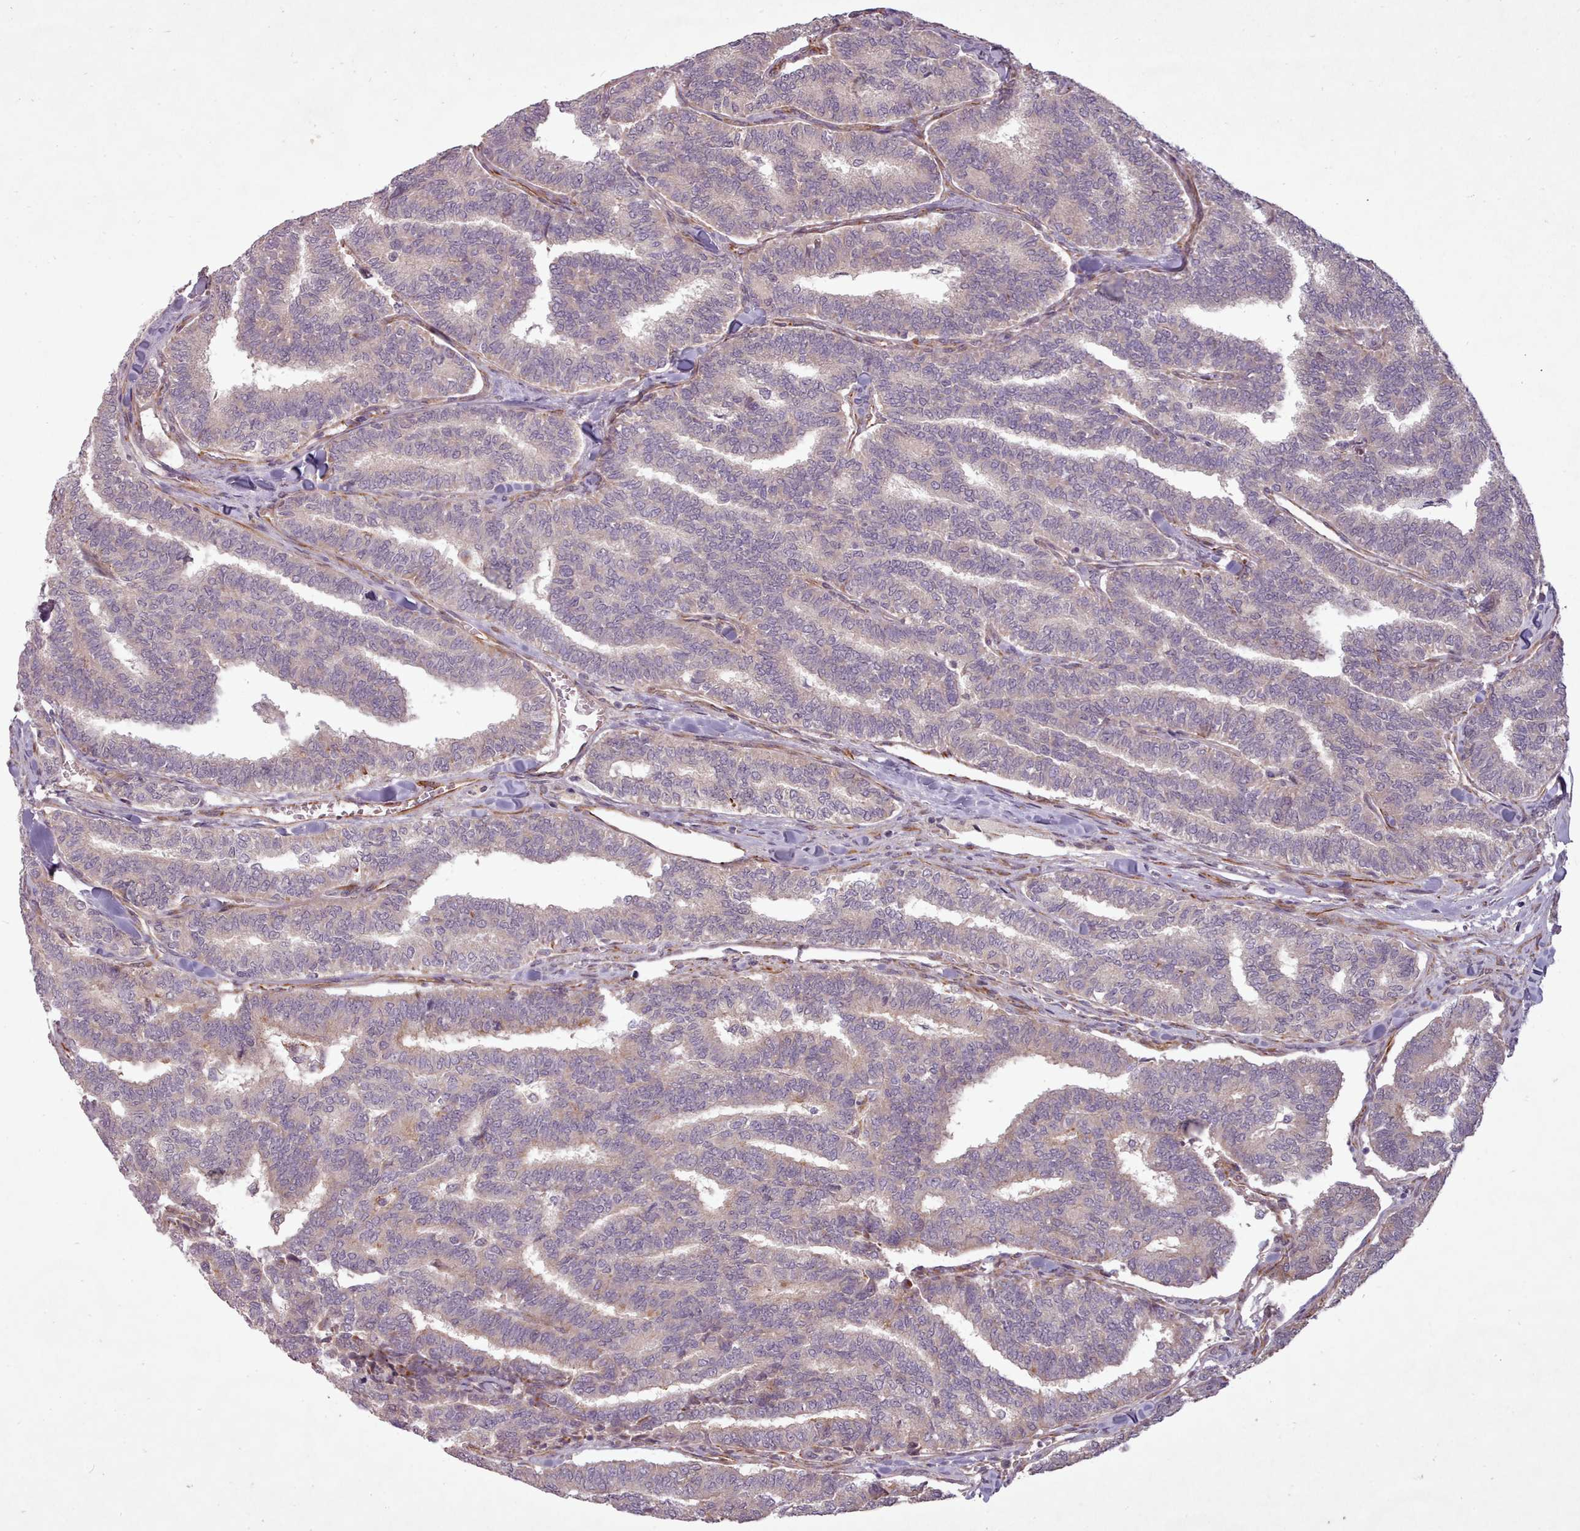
{"staining": {"intensity": "weak", "quantity": "<25%", "location": "cytoplasmic/membranous"}, "tissue": "thyroid cancer", "cell_type": "Tumor cells", "image_type": "cancer", "snomed": [{"axis": "morphology", "description": "Papillary adenocarcinoma, NOS"}, {"axis": "topography", "description": "Thyroid gland"}], "caption": "IHC photomicrograph of neoplastic tissue: human papillary adenocarcinoma (thyroid) stained with DAB reveals no significant protein positivity in tumor cells. (Stains: DAB immunohistochemistry (IHC) with hematoxylin counter stain, Microscopy: brightfield microscopy at high magnification).", "gene": "GBGT1", "patient": {"sex": "female", "age": 35}}